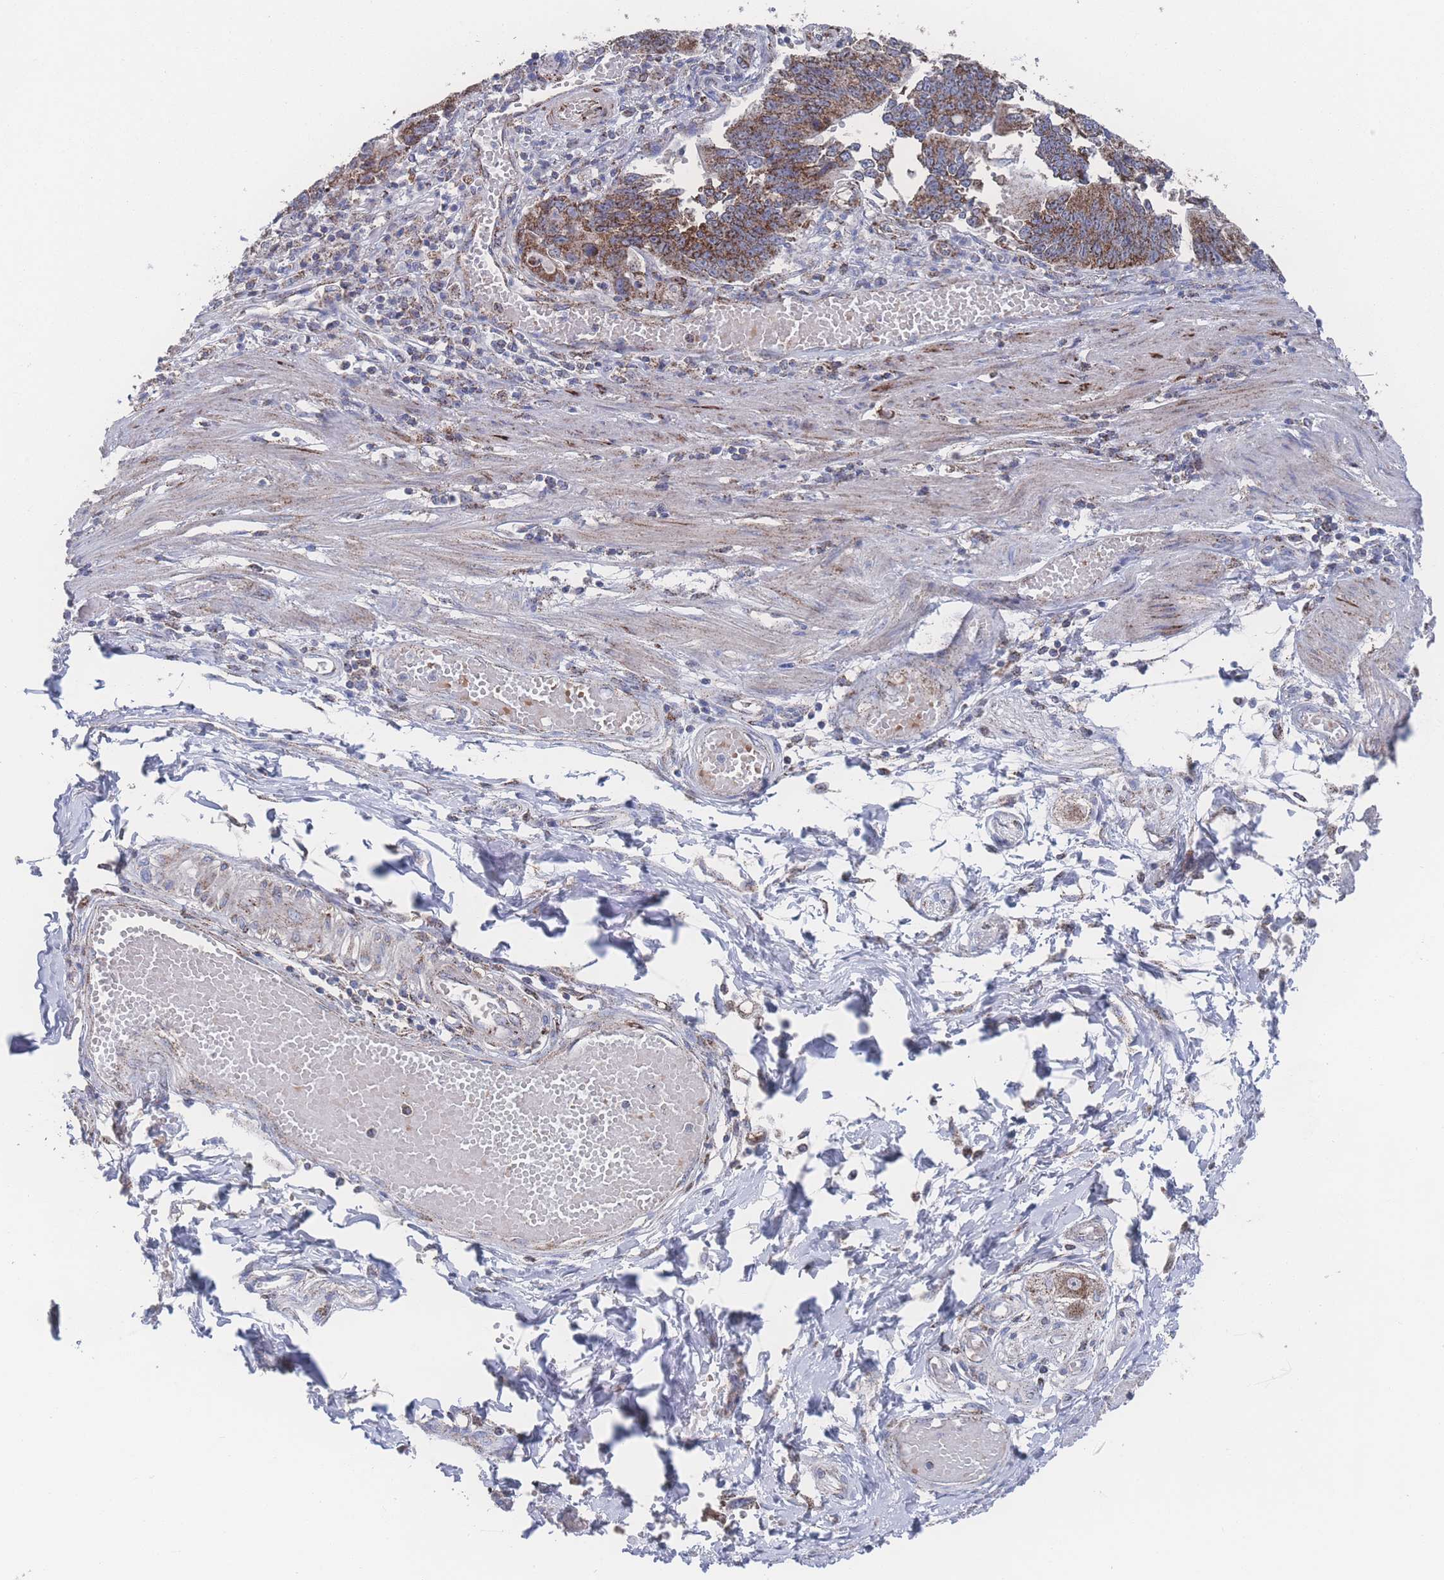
{"staining": {"intensity": "strong", "quantity": ">75%", "location": "cytoplasmic/membranous"}, "tissue": "stomach cancer", "cell_type": "Tumor cells", "image_type": "cancer", "snomed": [{"axis": "morphology", "description": "Adenocarcinoma, NOS"}, {"axis": "topography", "description": "Stomach"}], "caption": "Immunohistochemical staining of human stomach adenocarcinoma displays strong cytoplasmic/membranous protein staining in approximately >75% of tumor cells.", "gene": "PEX14", "patient": {"sex": "male", "age": 59}}